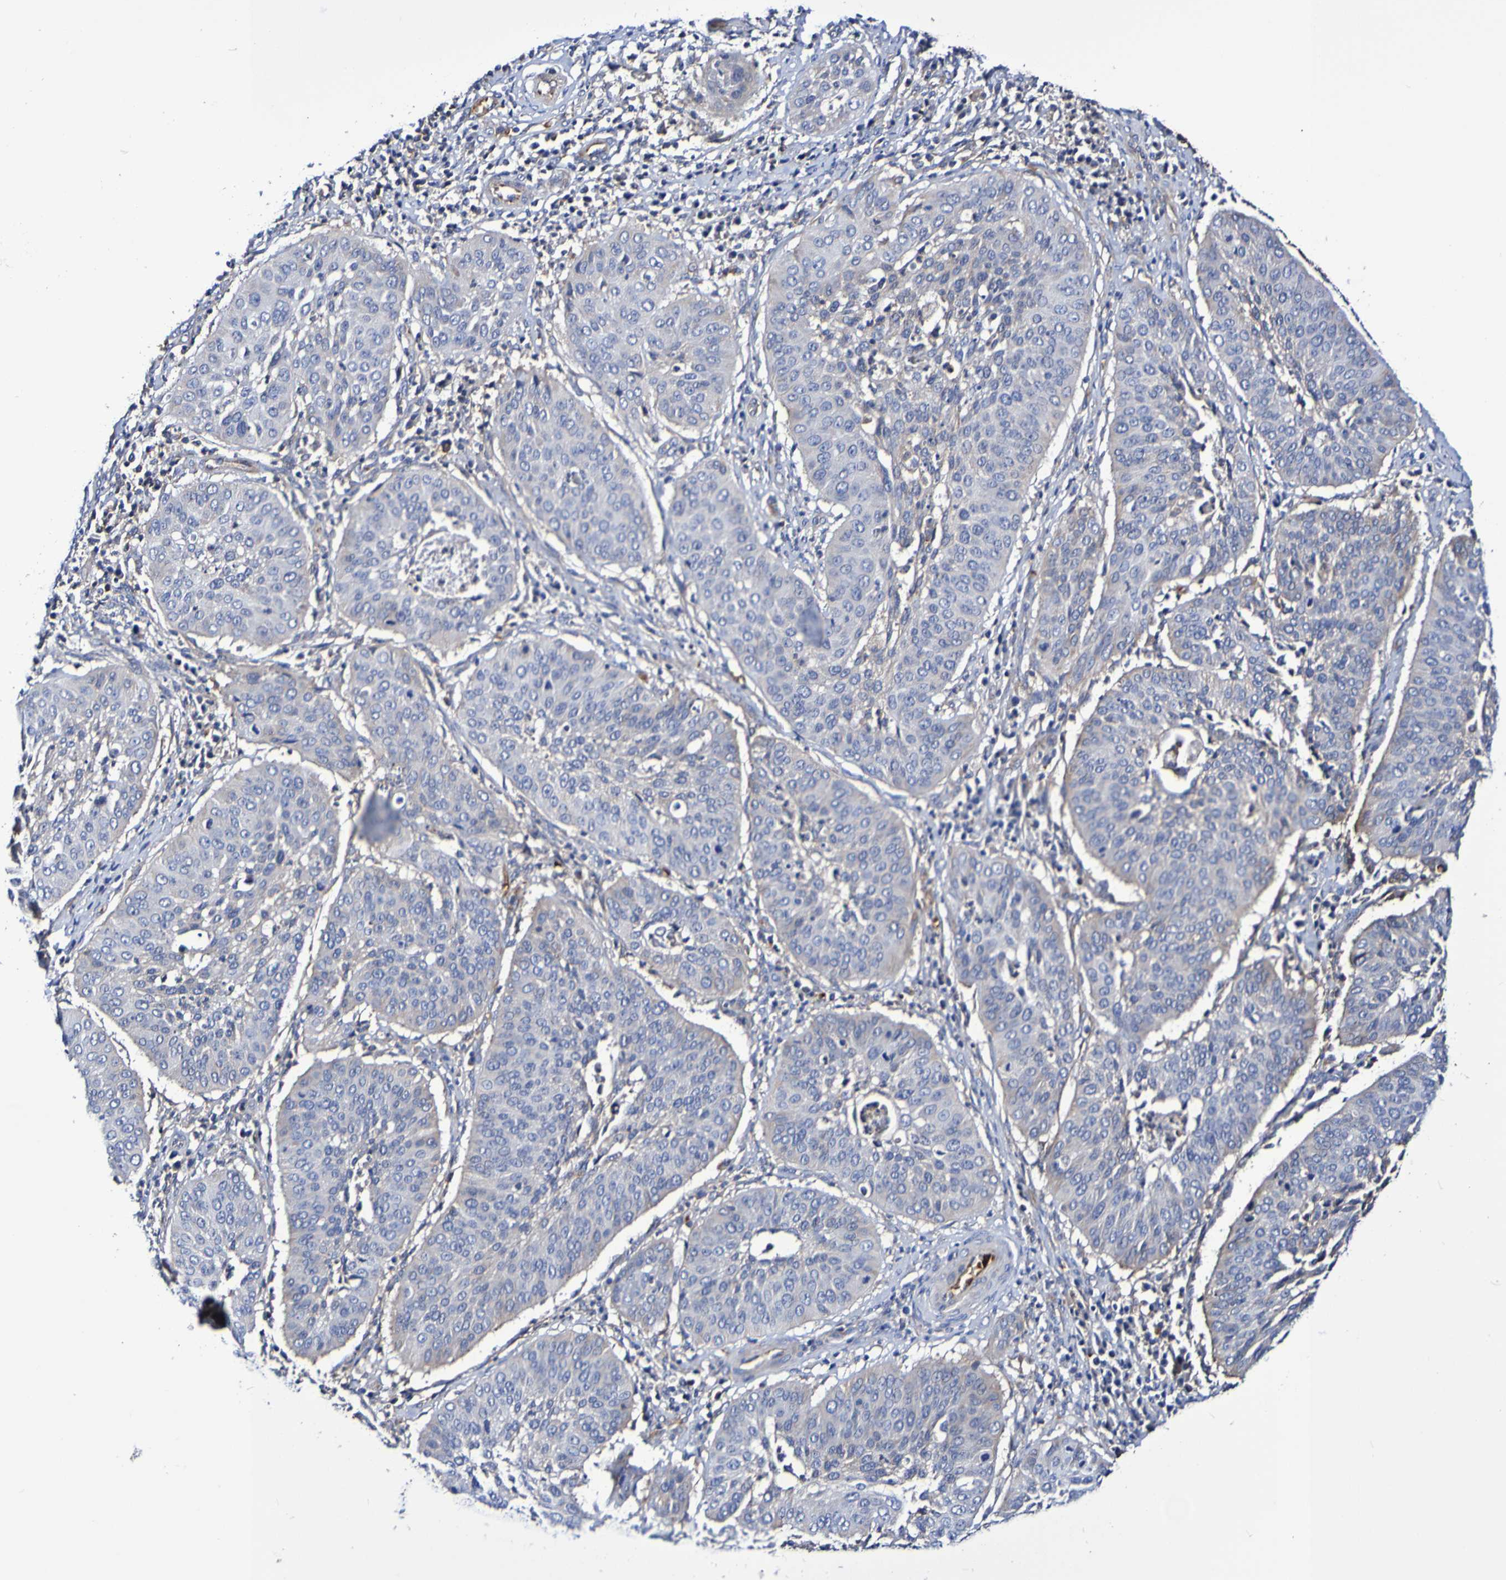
{"staining": {"intensity": "negative", "quantity": "none", "location": "none"}, "tissue": "cervical cancer", "cell_type": "Tumor cells", "image_type": "cancer", "snomed": [{"axis": "morphology", "description": "Normal tissue, NOS"}, {"axis": "morphology", "description": "Squamous cell carcinoma, NOS"}, {"axis": "topography", "description": "Cervix"}], "caption": "Human squamous cell carcinoma (cervical) stained for a protein using immunohistochemistry (IHC) reveals no positivity in tumor cells.", "gene": "WNT4", "patient": {"sex": "female", "age": 39}}